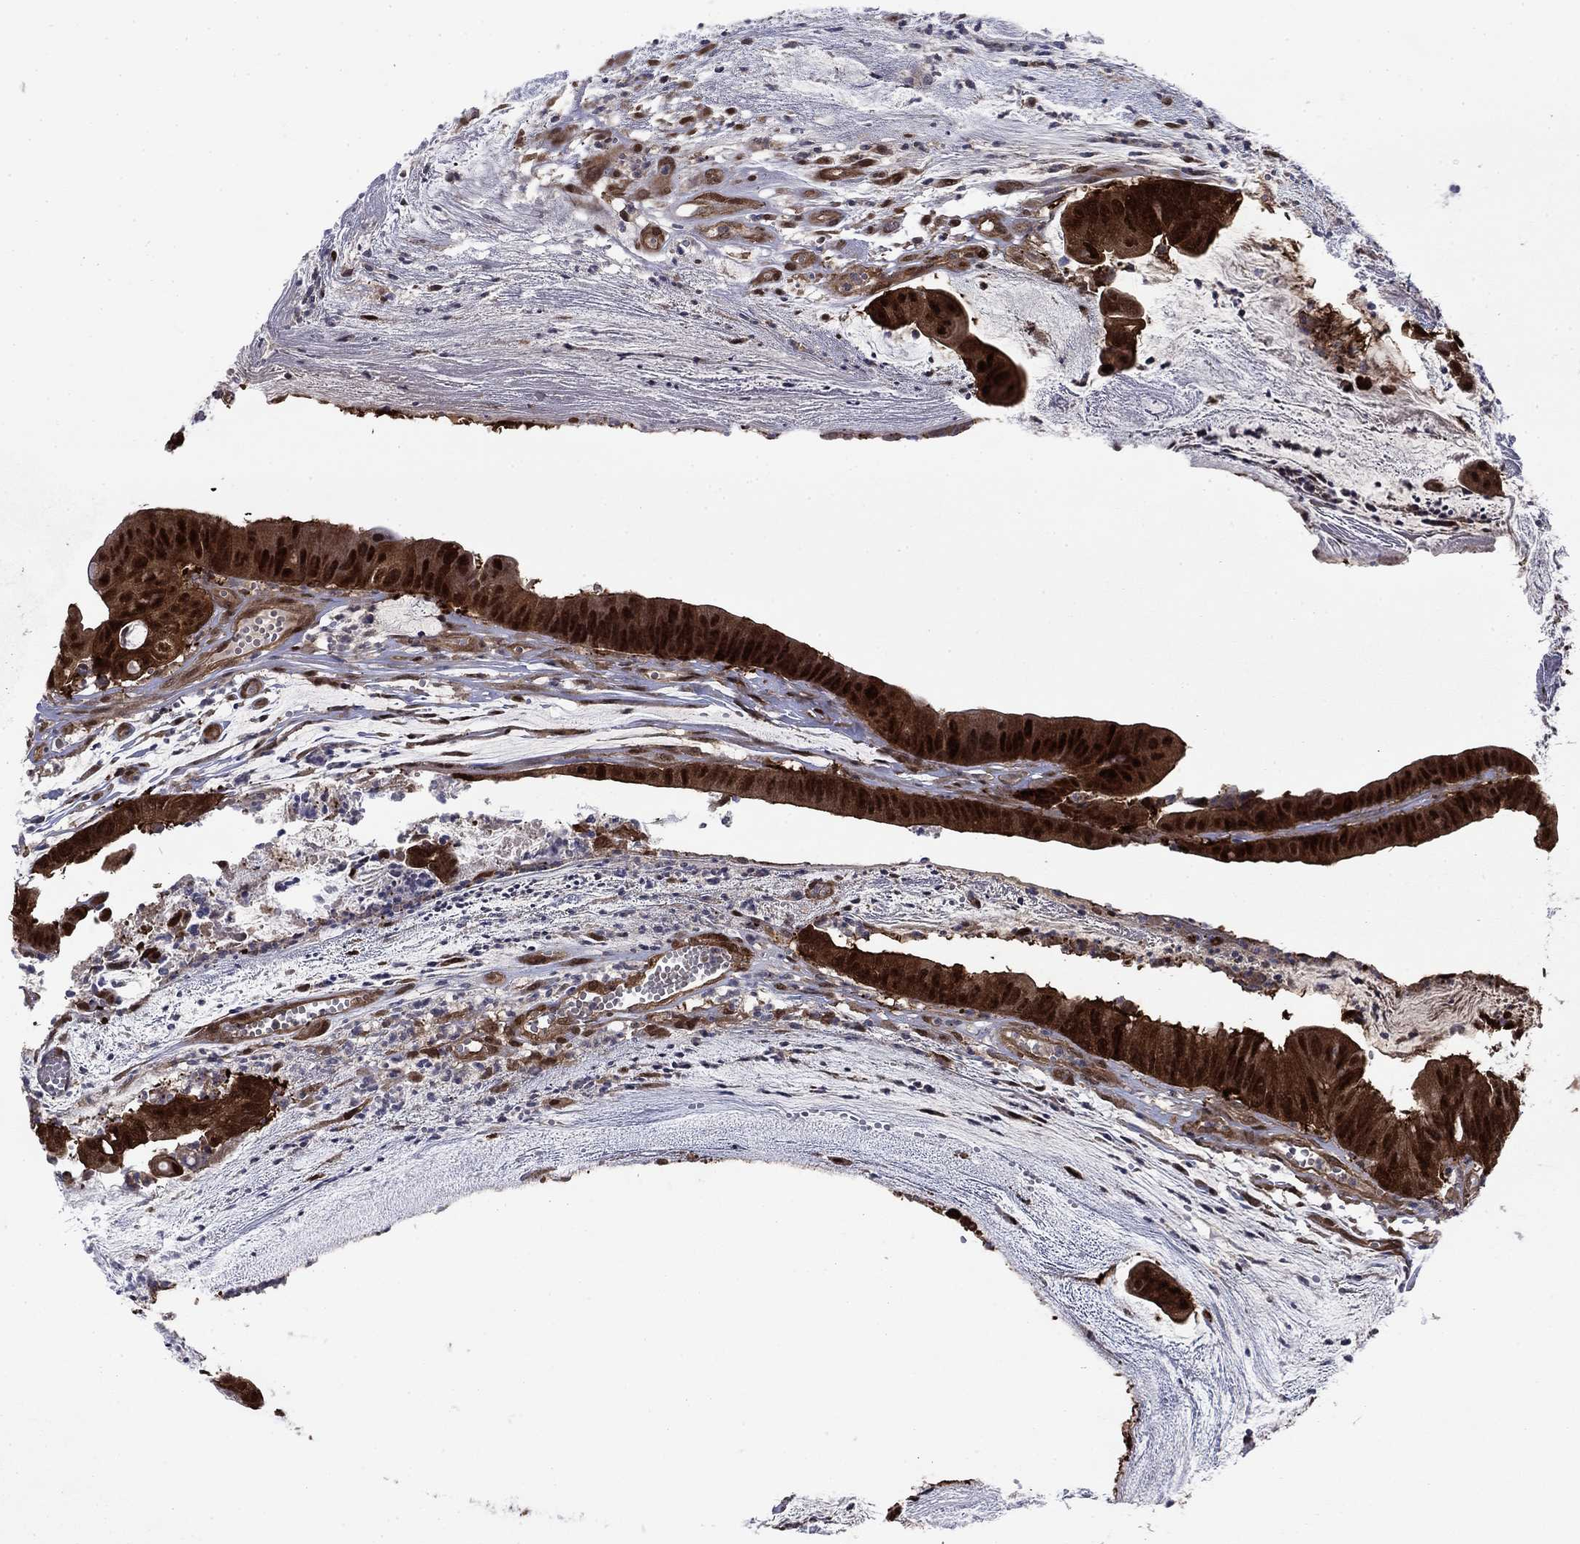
{"staining": {"intensity": "strong", "quantity": ">75%", "location": "cytoplasmic/membranous,nuclear"}, "tissue": "colorectal cancer", "cell_type": "Tumor cells", "image_type": "cancer", "snomed": [{"axis": "morphology", "description": "Adenocarcinoma, NOS"}, {"axis": "topography", "description": "Colon"}], "caption": "An image showing strong cytoplasmic/membranous and nuclear staining in about >75% of tumor cells in colorectal cancer, as visualized by brown immunohistochemical staining.", "gene": "FKBP4", "patient": {"sex": "female", "age": 69}}